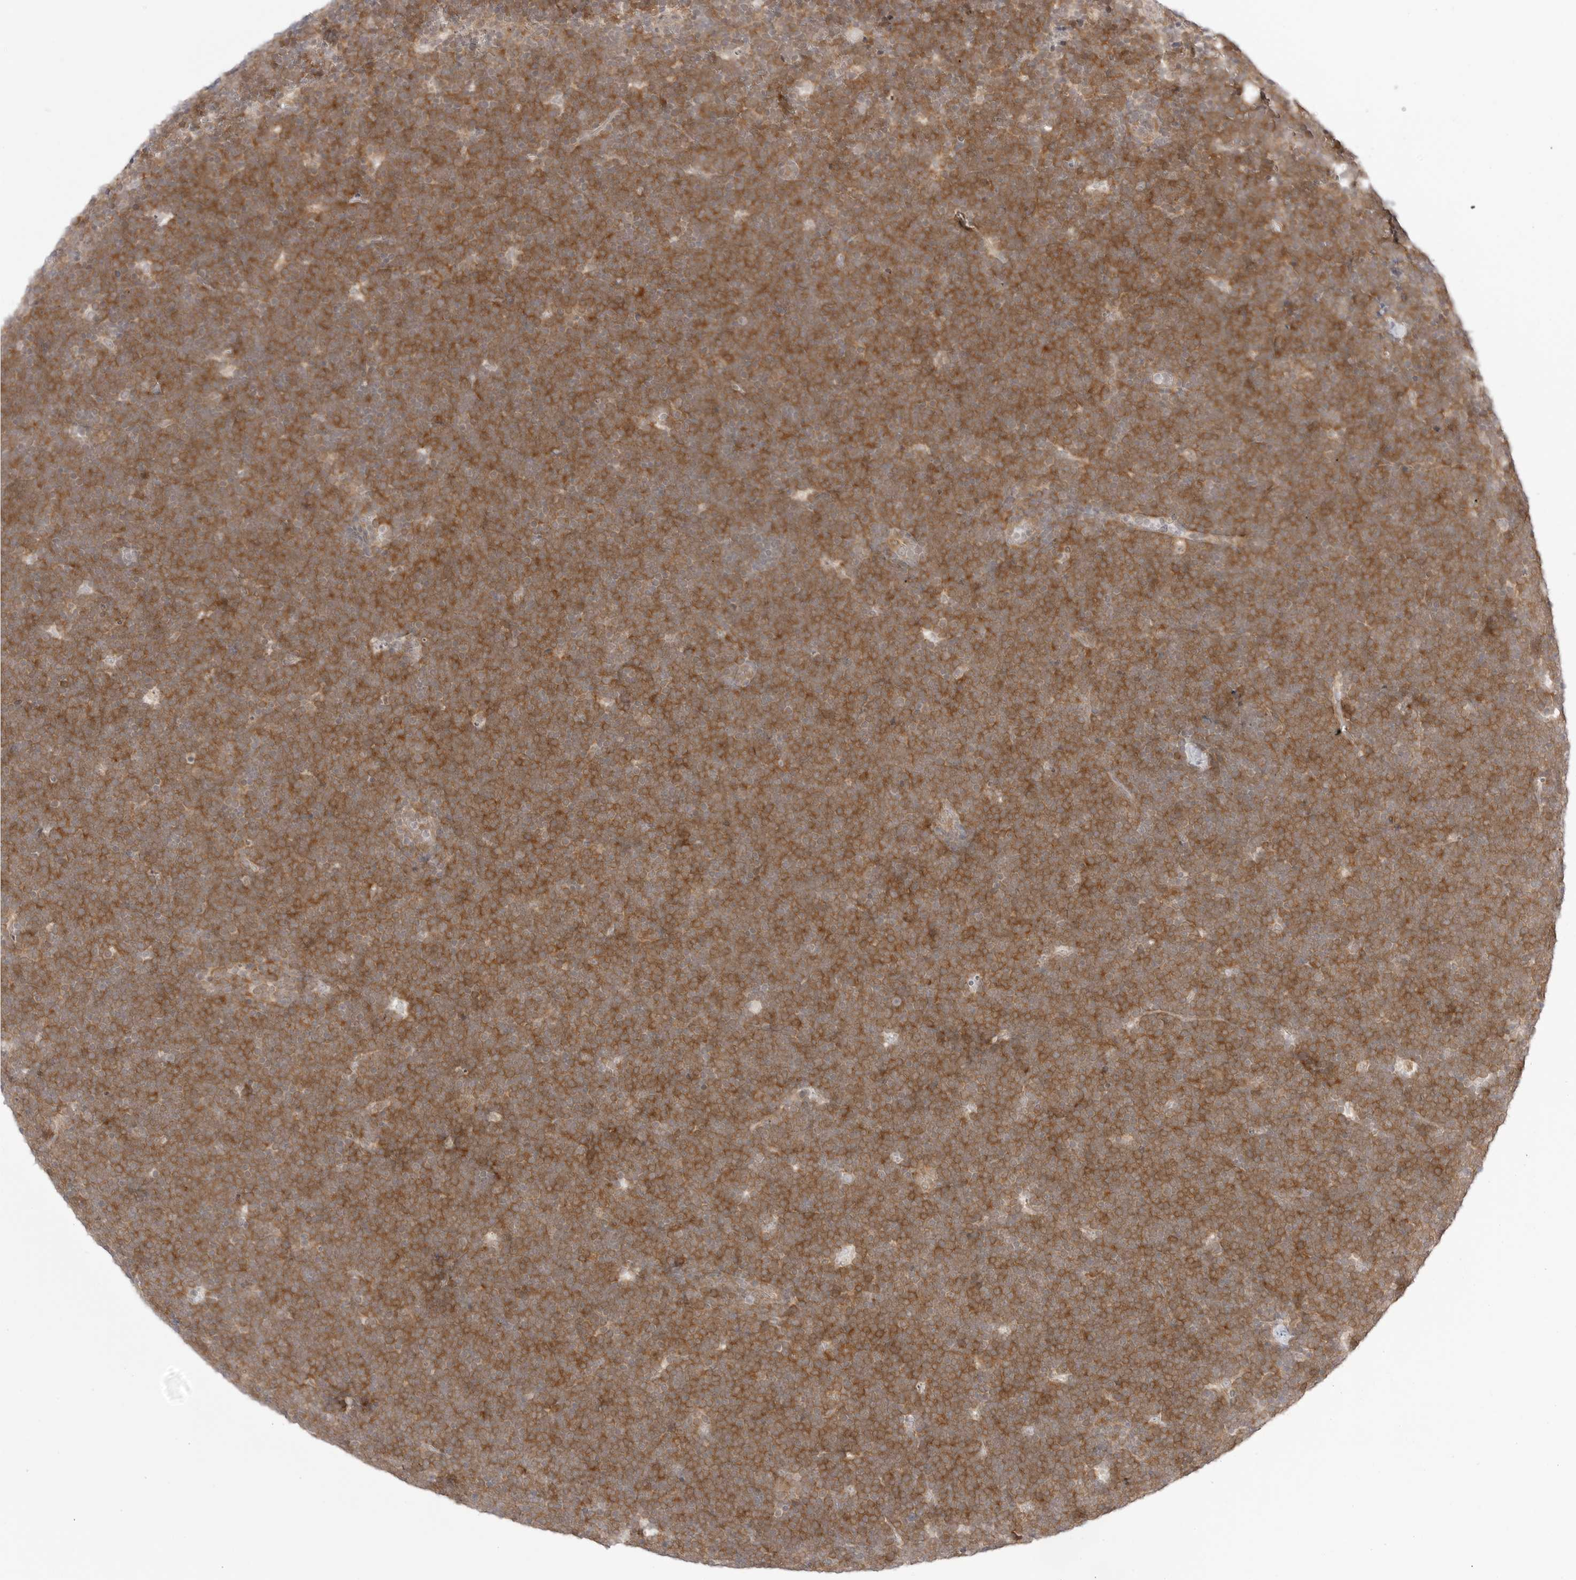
{"staining": {"intensity": "strong", "quantity": ">75%", "location": "cytoplasmic/membranous"}, "tissue": "lymphoma", "cell_type": "Tumor cells", "image_type": "cancer", "snomed": [{"axis": "morphology", "description": "Malignant lymphoma, non-Hodgkin's type, High grade"}, {"axis": "topography", "description": "Lymph node"}], "caption": "Immunohistochemical staining of malignant lymphoma, non-Hodgkin's type (high-grade) shows strong cytoplasmic/membranous protein expression in approximately >75% of tumor cells.", "gene": "NUDC", "patient": {"sex": "male", "age": 13}}